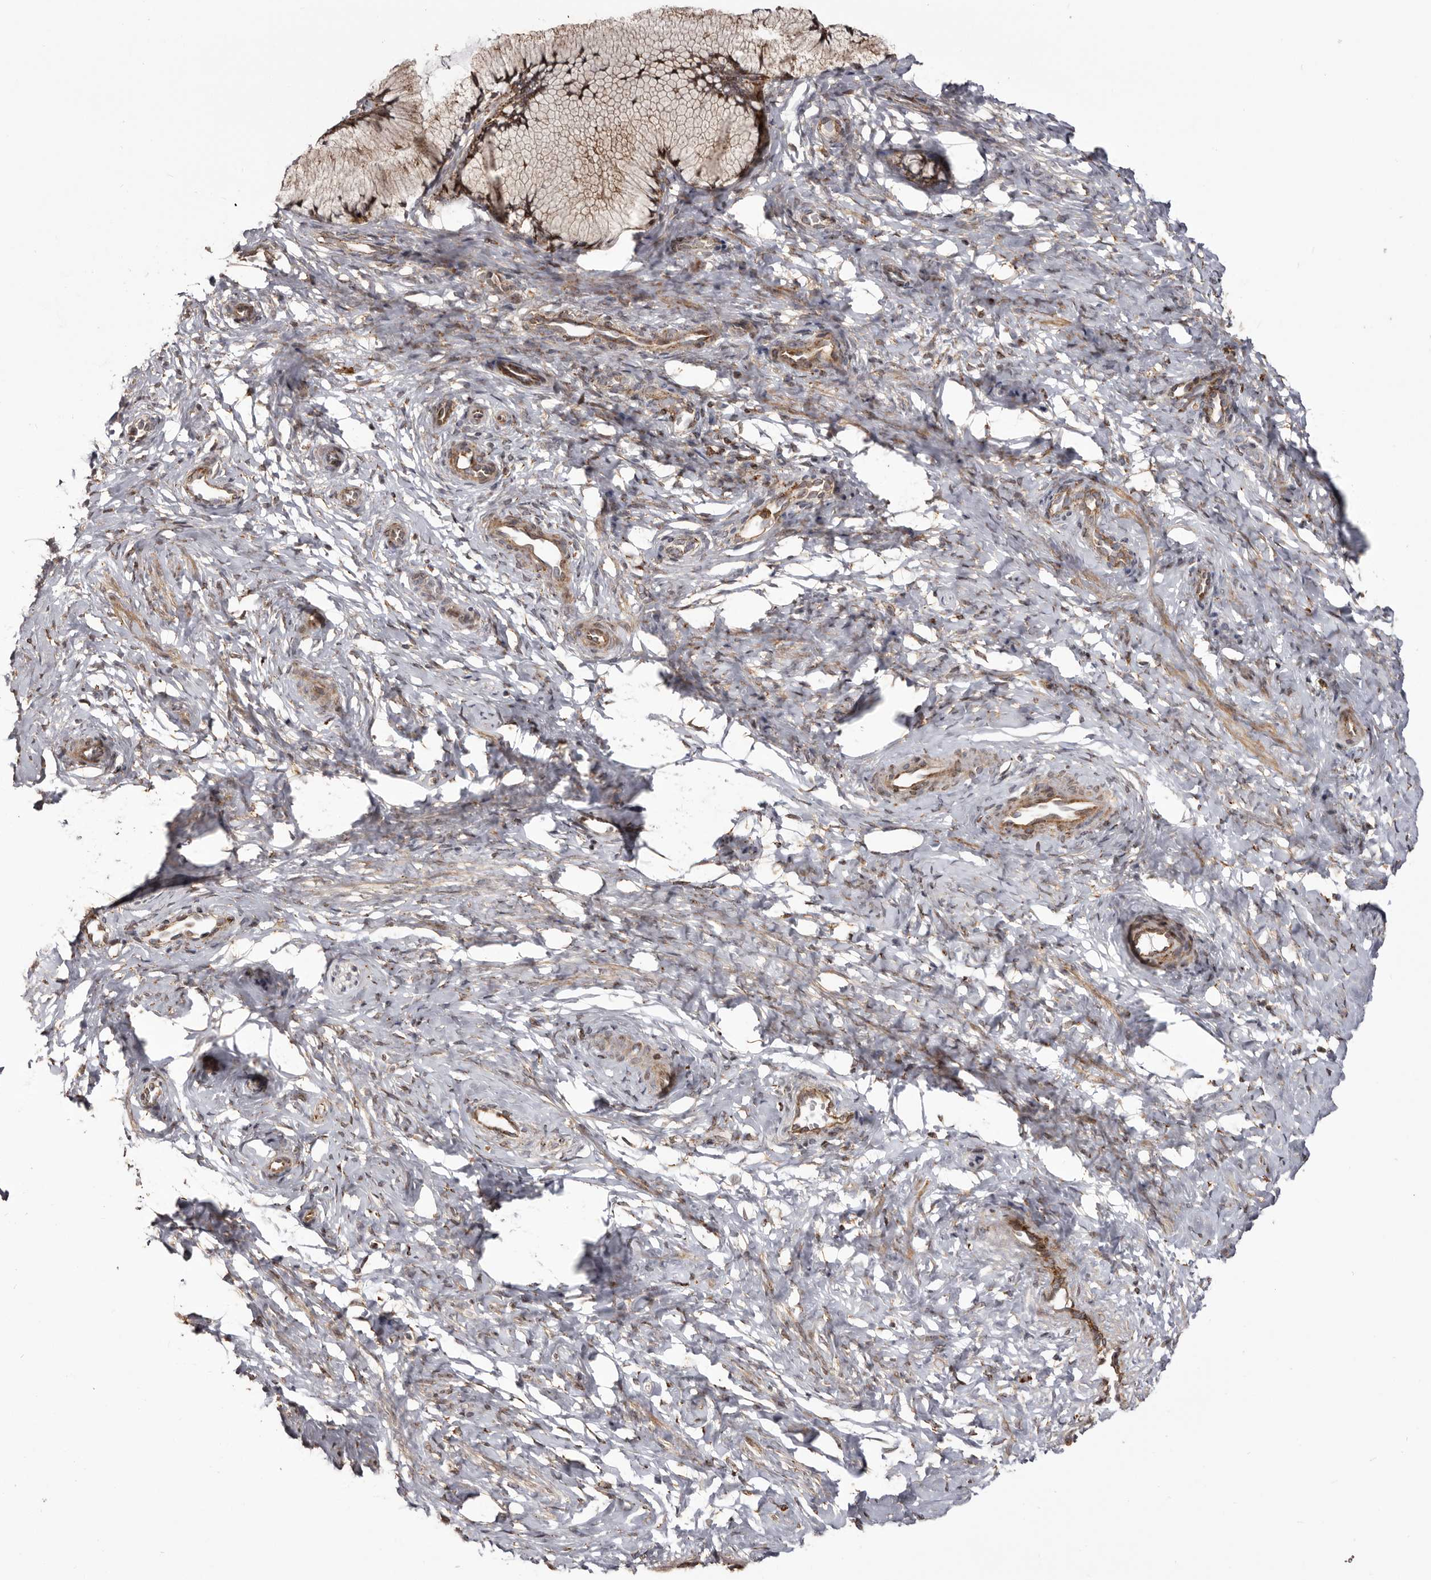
{"staining": {"intensity": "moderate", "quantity": ">75%", "location": "cytoplasmic/membranous"}, "tissue": "cervix", "cell_type": "Glandular cells", "image_type": "normal", "snomed": [{"axis": "morphology", "description": "Normal tissue, NOS"}, {"axis": "topography", "description": "Cervix"}], "caption": "DAB immunohistochemical staining of benign human cervix demonstrates moderate cytoplasmic/membranous protein staining in approximately >75% of glandular cells. The staining was performed using DAB, with brown indicating positive protein expression. Nuclei are stained blue with hematoxylin.", "gene": "NUP43", "patient": {"sex": "female", "age": 27}}